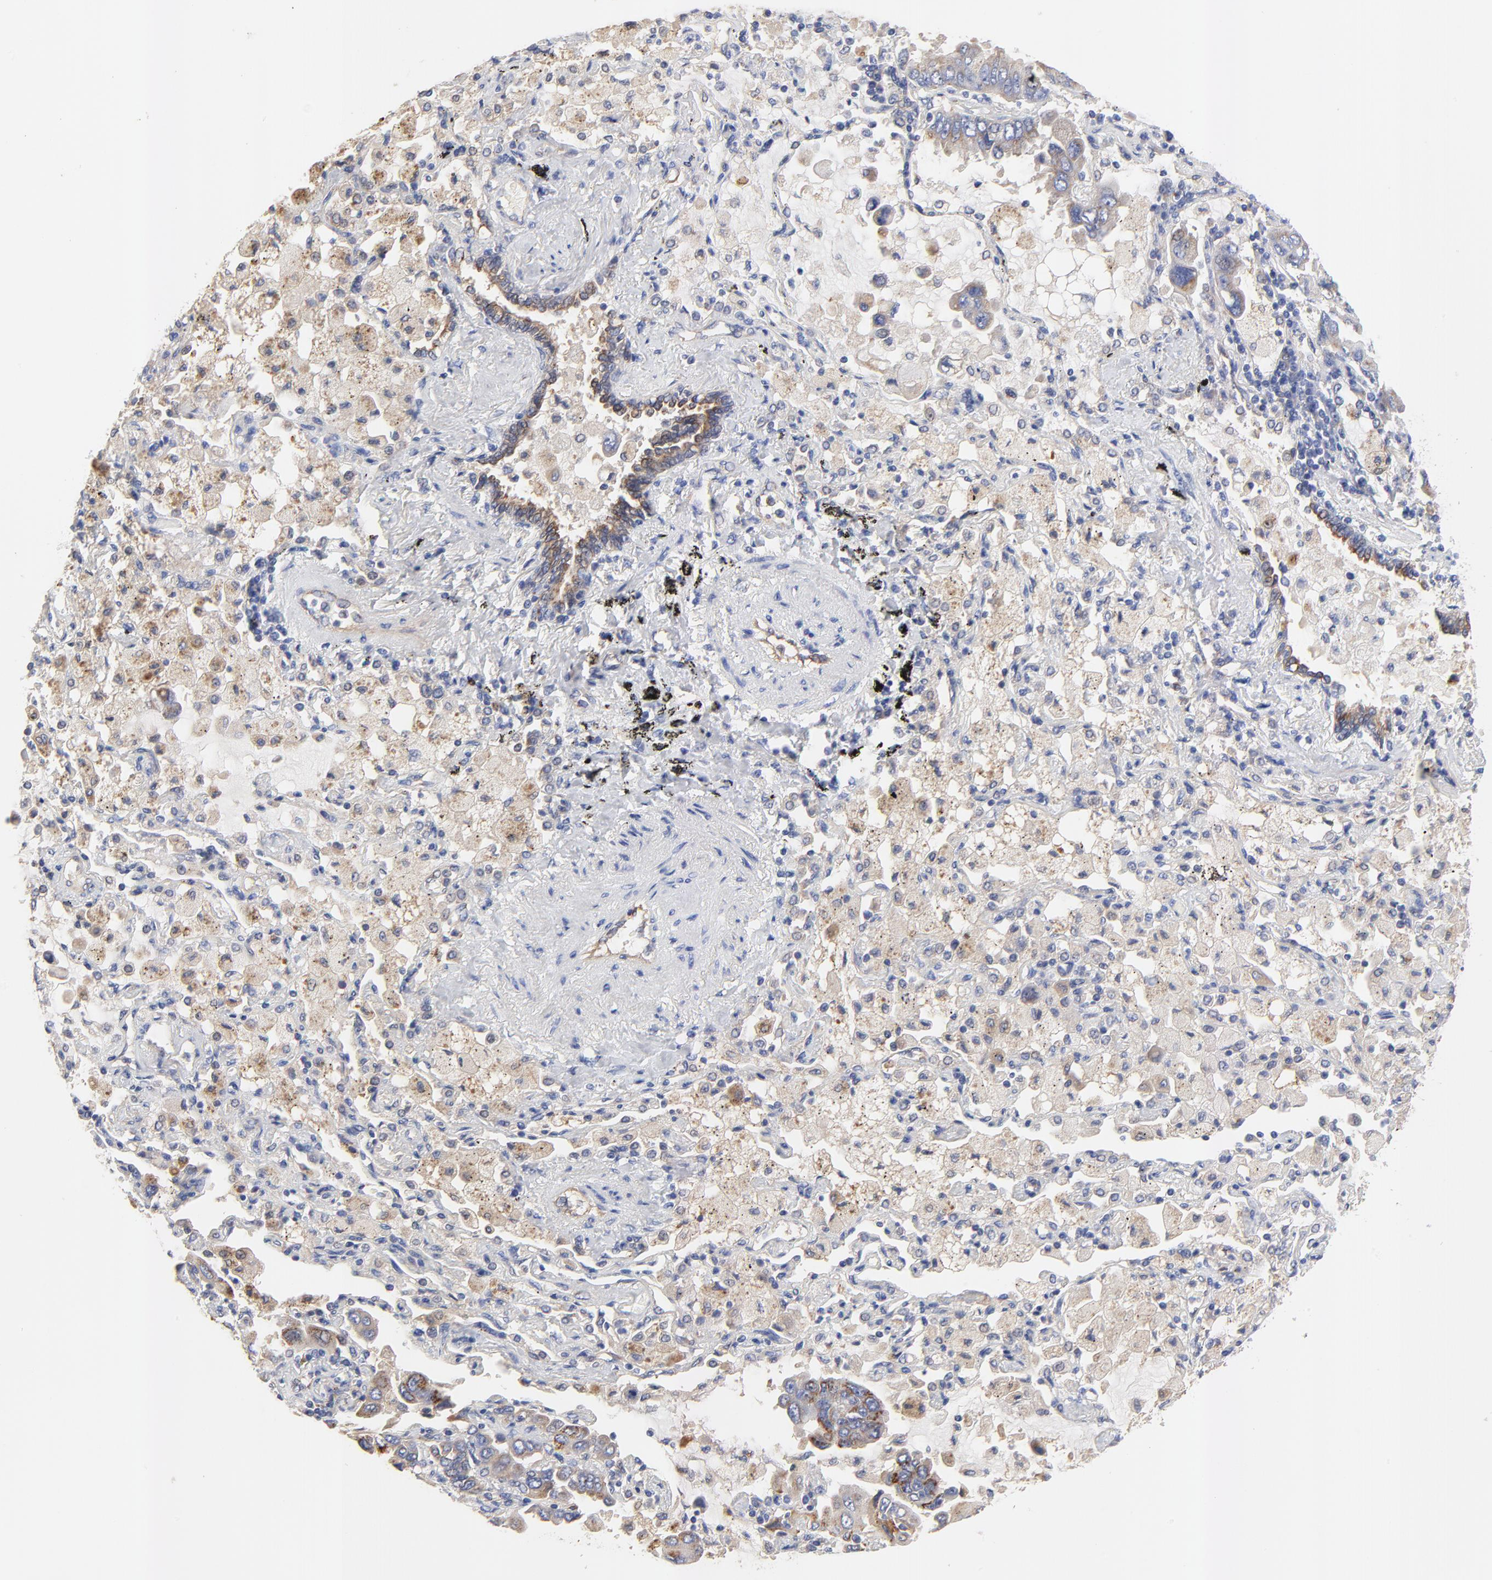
{"staining": {"intensity": "weak", "quantity": ">75%", "location": "cytoplasmic/membranous"}, "tissue": "lung cancer", "cell_type": "Tumor cells", "image_type": "cancer", "snomed": [{"axis": "morphology", "description": "Adenocarcinoma, NOS"}, {"axis": "topography", "description": "Lung"}], "caption": "This histopathology image reveals adenocarcinoma (lung) stained with immunohistochemistry (IHC) to label a protein in brown. The cytoplasmic/membranous of tumor cells show weak positivity for the protein. Nuclei are counter-stained blue.", "gene": "FBXL2", "patient": {"sex": "male", "age": 64}}